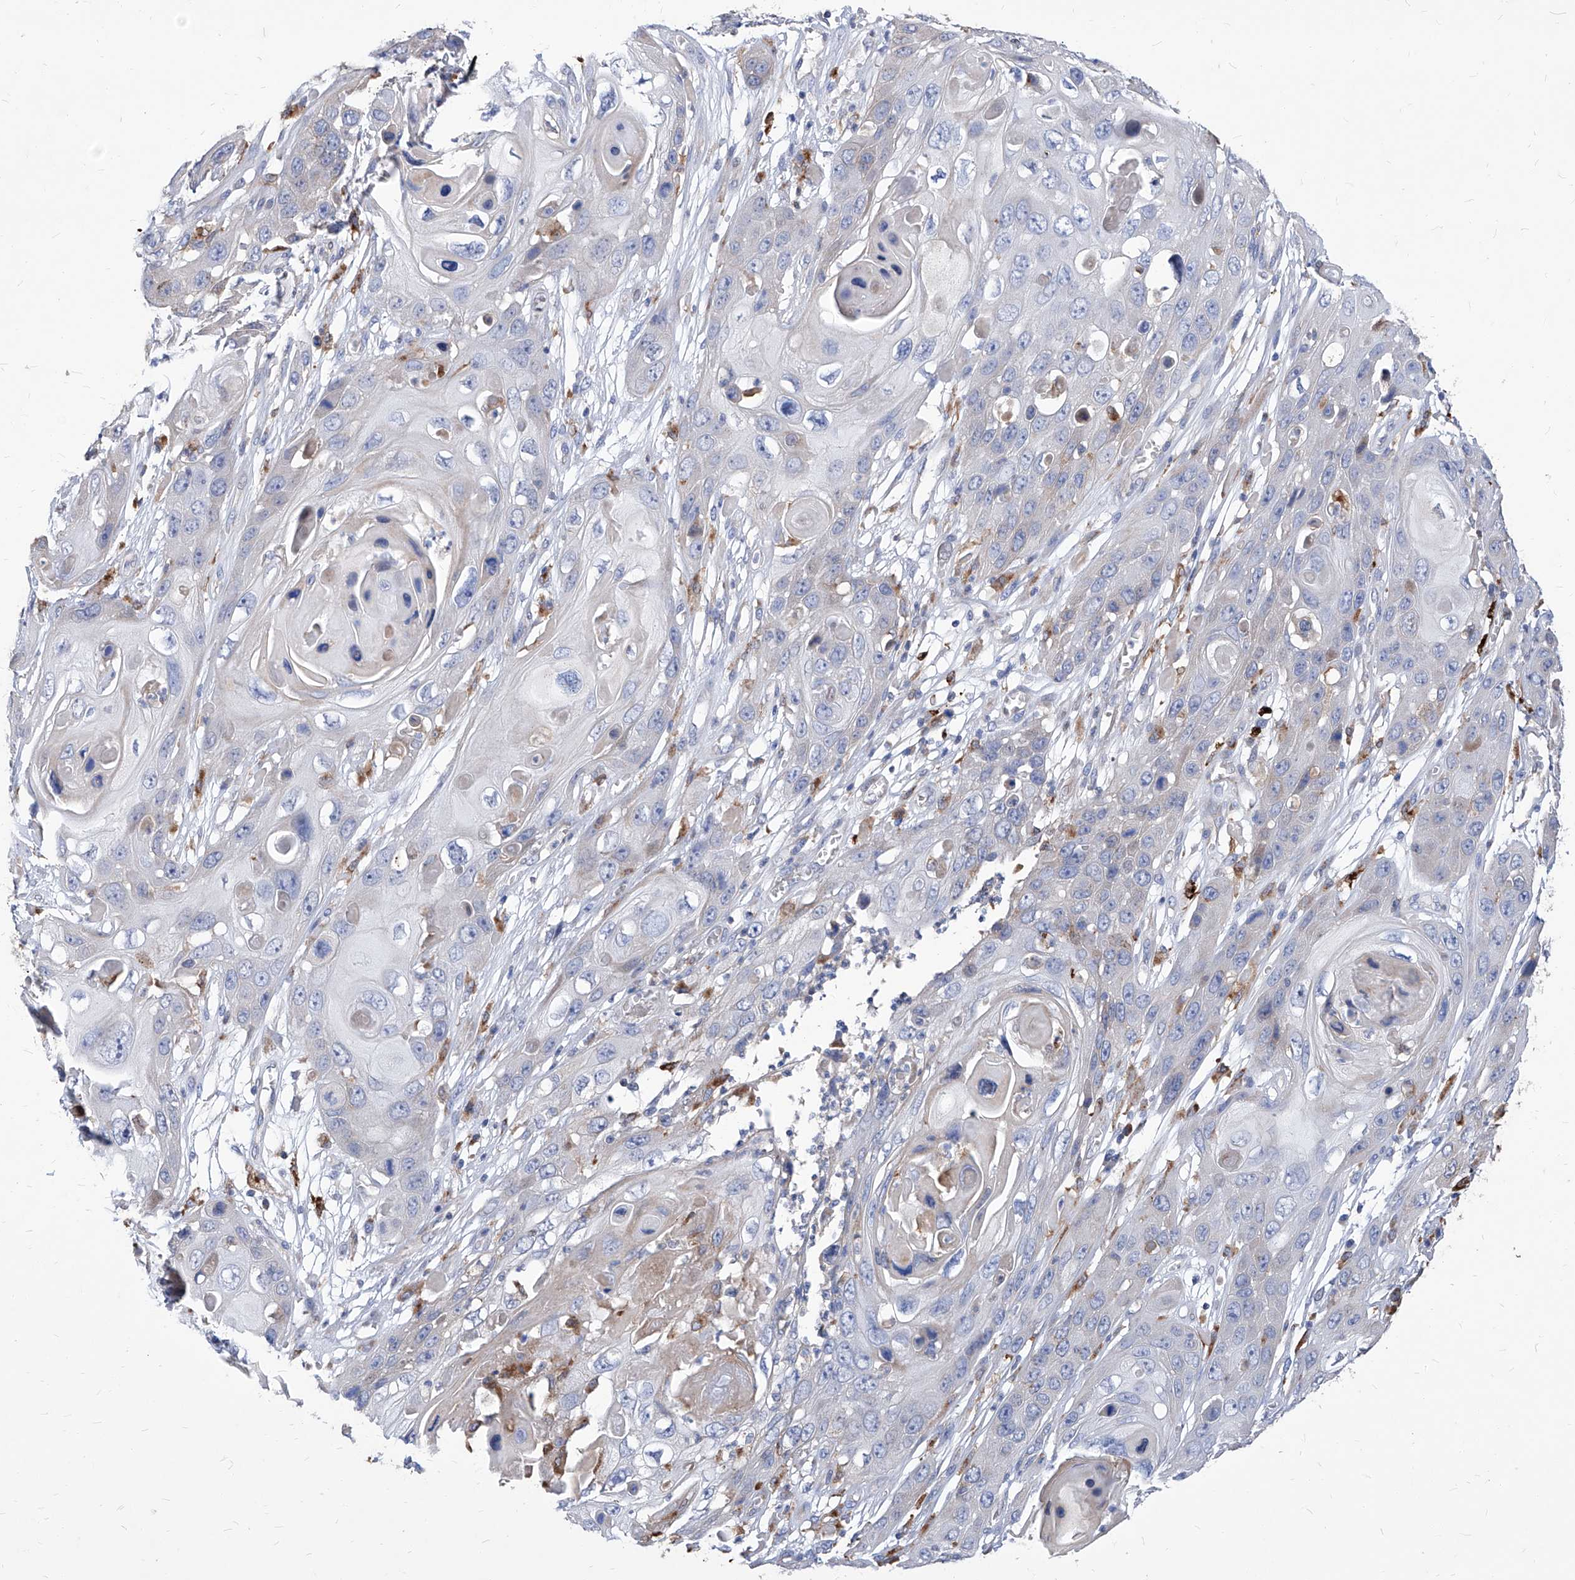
{"staining": {"intensity": "negative", "quantity": "none", "location": "none"}, "tissue": "skin cancer", "cell_type": "Tumor cells", "image_type": "cancer", "snomed": [{"axis": "morphology", "description": "Squamous cell carcinoma, NOS"}, {"axis": "topography", "description": "Skin"}], "caption": "A high-resolution micrograph shows immunohistochemistry (IHC) staining of skin squamous cell carcinoma, which displays no significant expression in tumor cells.", "gene": "UBOX5", "patient": {"sex": "male", "age": 55}}